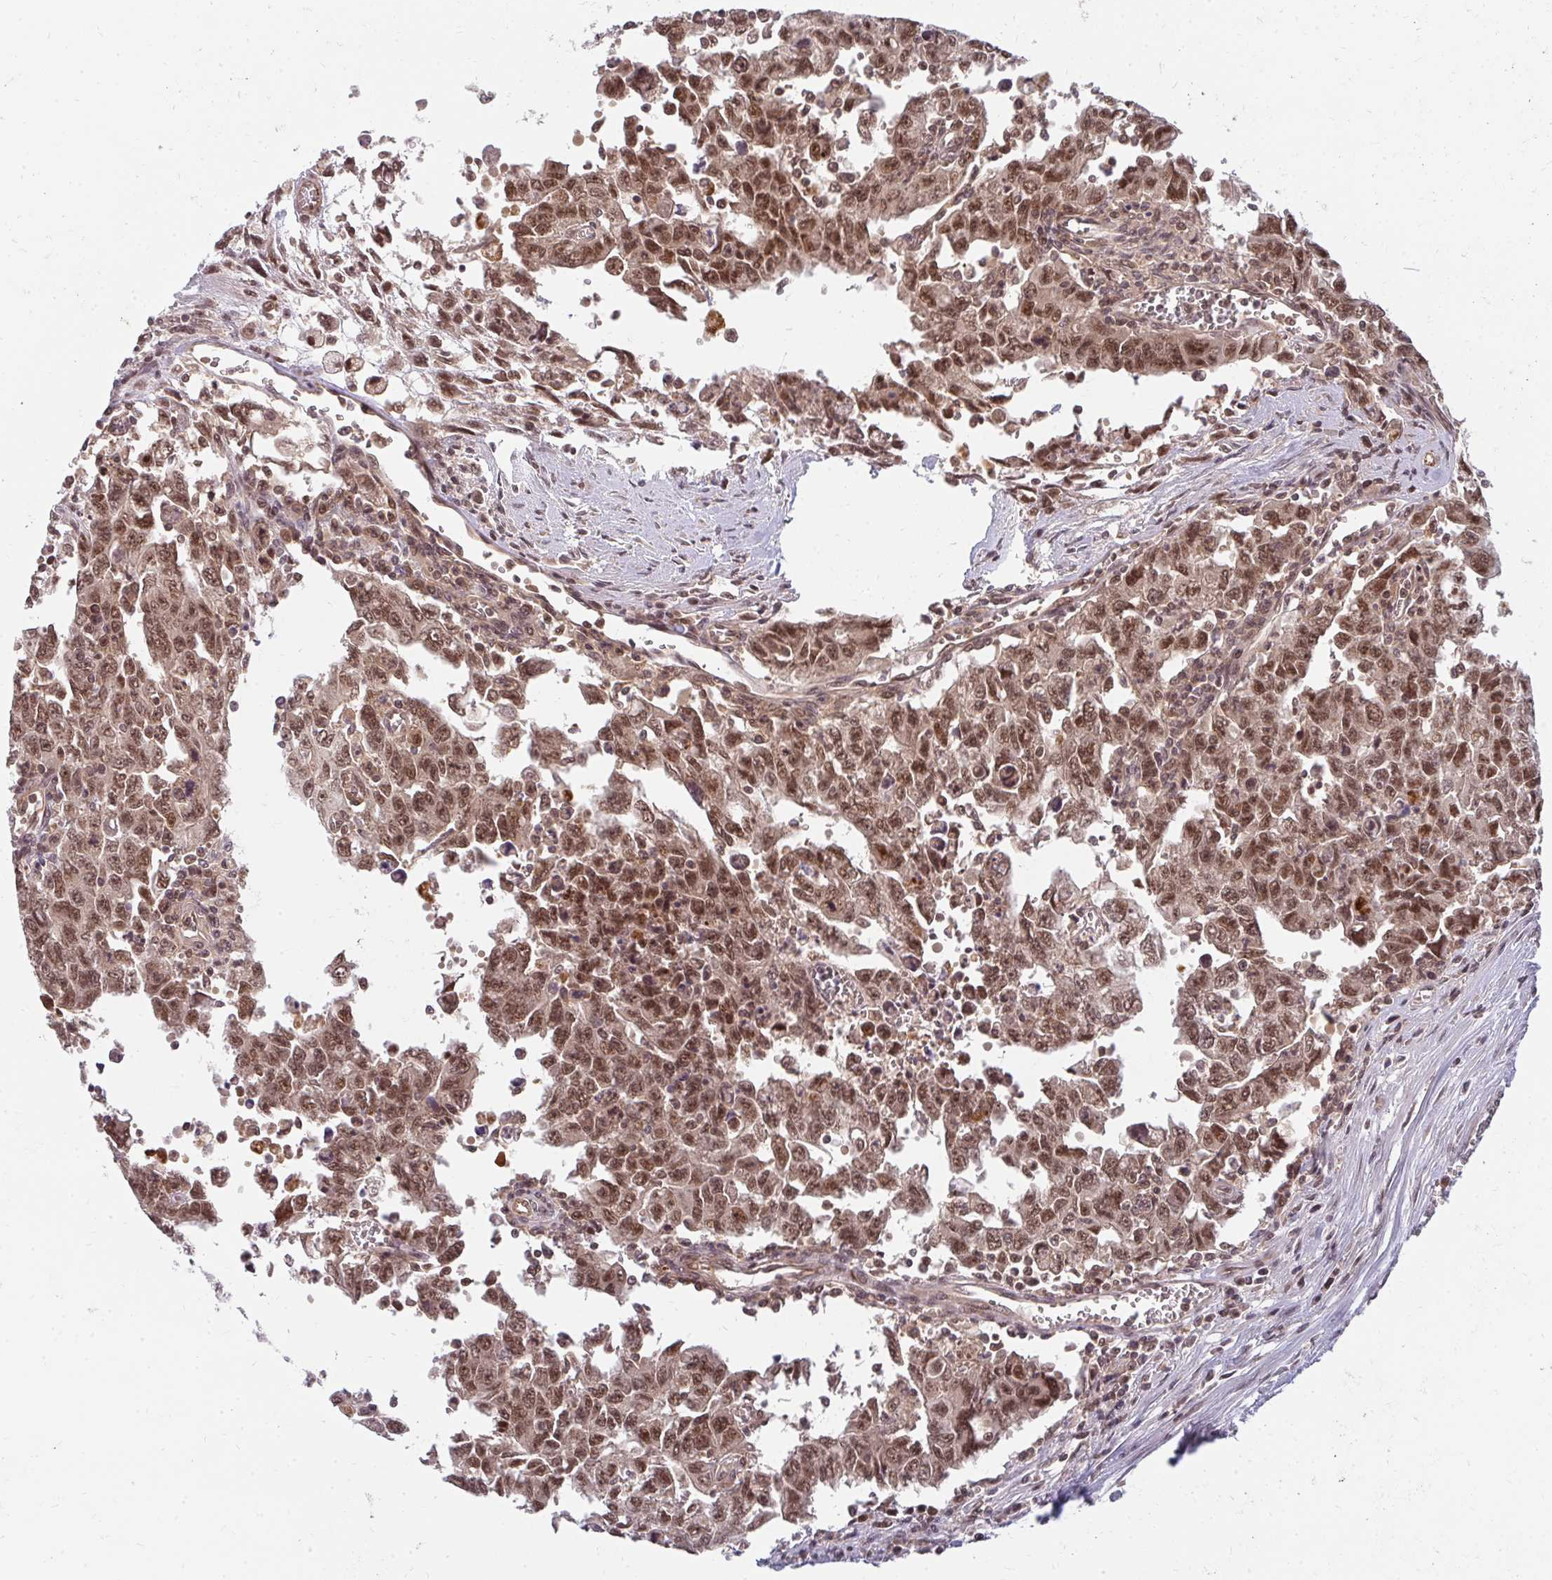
{"staining": {"intensity": "moderate", "quantity": ">75%", "location": "nuclear"}, "tissue": "testis cancer", "cell_type": "Tumor cells", "image_type": "cancer", "snomed": [{"axis": "morphology", "description": "Carcinoma, Embryonal, NOS"}, {"axis": "topography", "description": "Testis"}], "caption": "A histopathology image showing moderate nuclear expression in approximately >75% of tumor cells in testis cancer, as visualized by brown immunohistochemical staining.", "gene": "GTF3C6", "patient": {"sex": "male", "age": 24}}